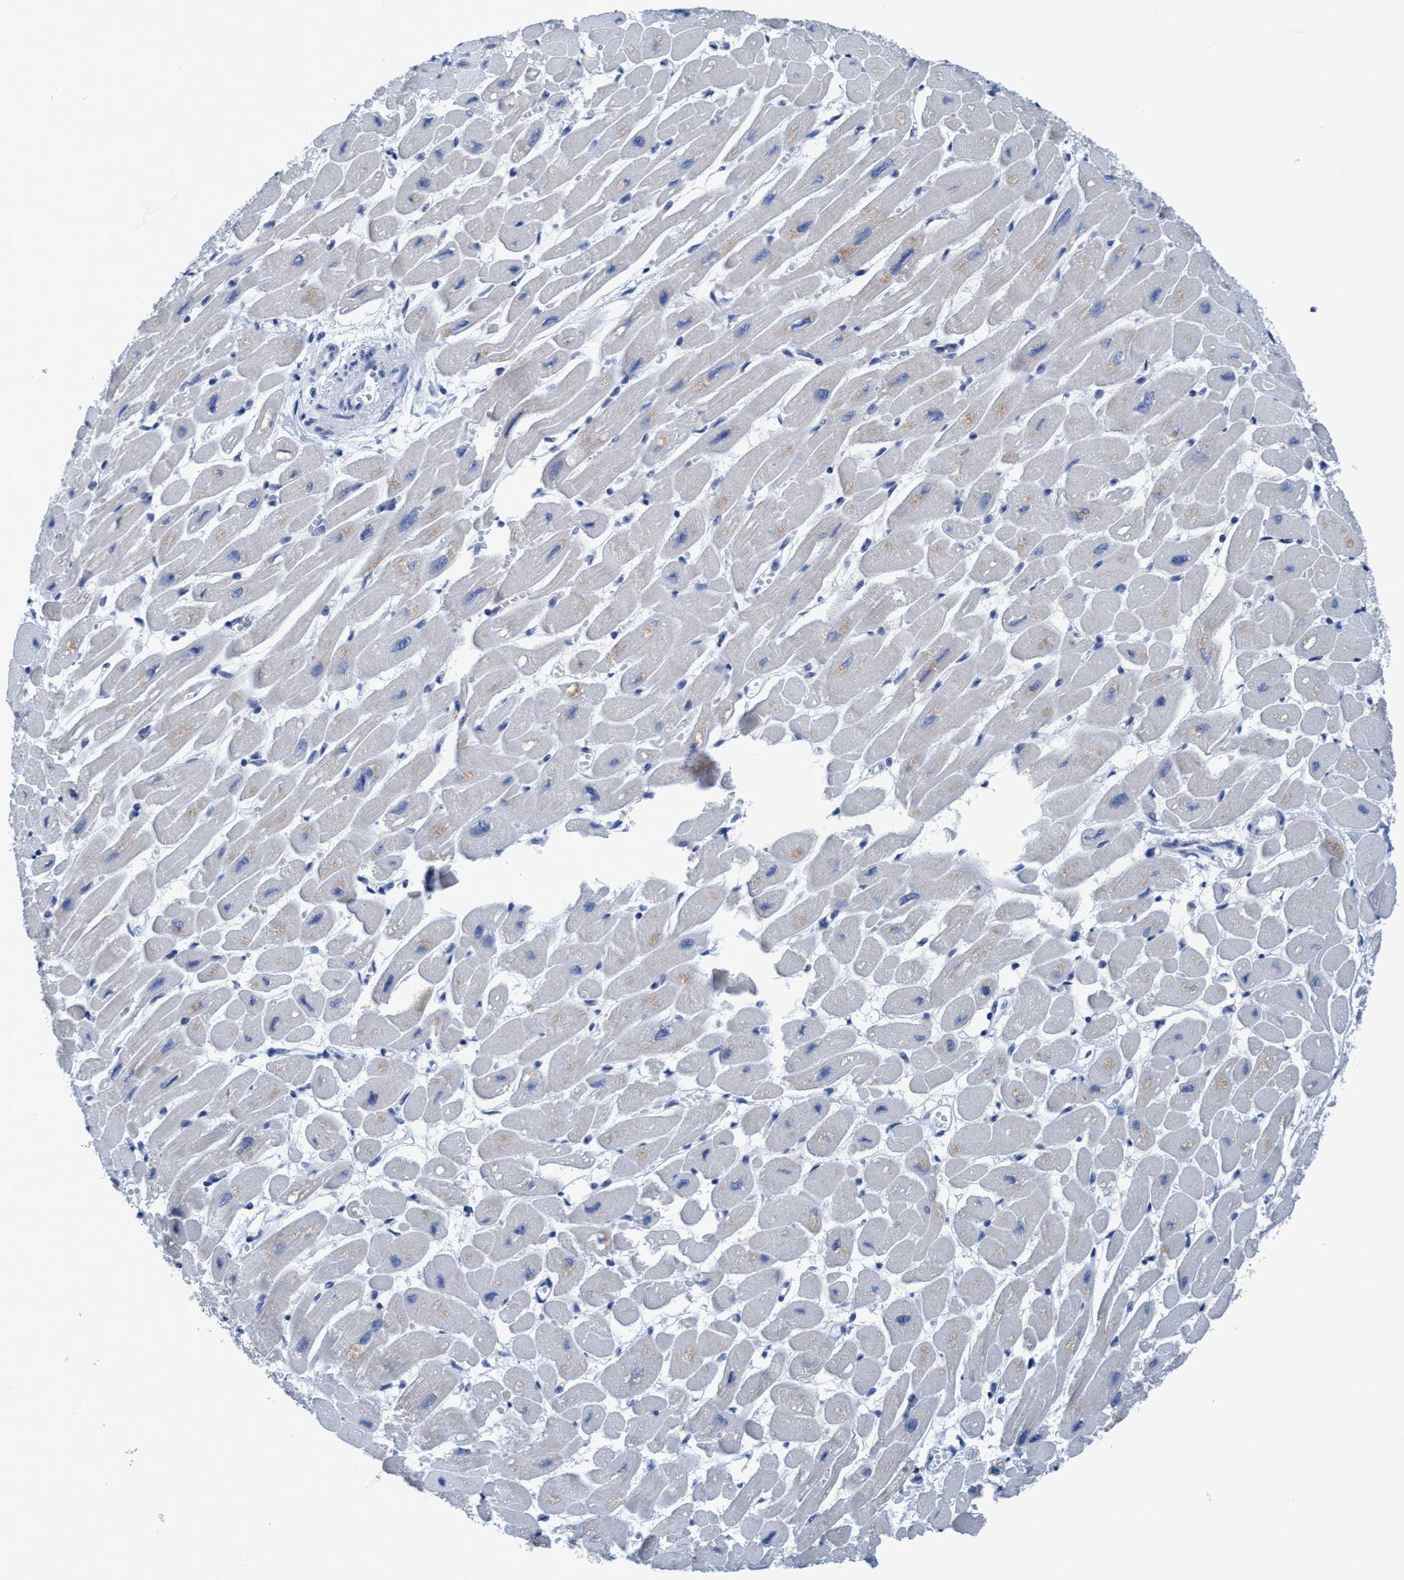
{"staining": {"intensity": "weak", "quantity": "<25%", "location": "cytoplasmic/membranous"}, "tissue": "heart muscle", "cell_type": "Cardiomyocytes", "image_type": "normal", "snomed": [{"axis": "morphology", "description": "Normal tissue, NOS"}, {"axis": "topography", "description": "Heart"}], "caption": "This micrograph is of normal heart muscle stained with IHC to label a protein in brown with the nuclei are counter-stained blue. There is no expression in cardiomyocytes. (DAB immunohistochemistry (IHC), high magnification).", "gene": "DNAI1", "patient": {"sex": "female", "age": 54}}